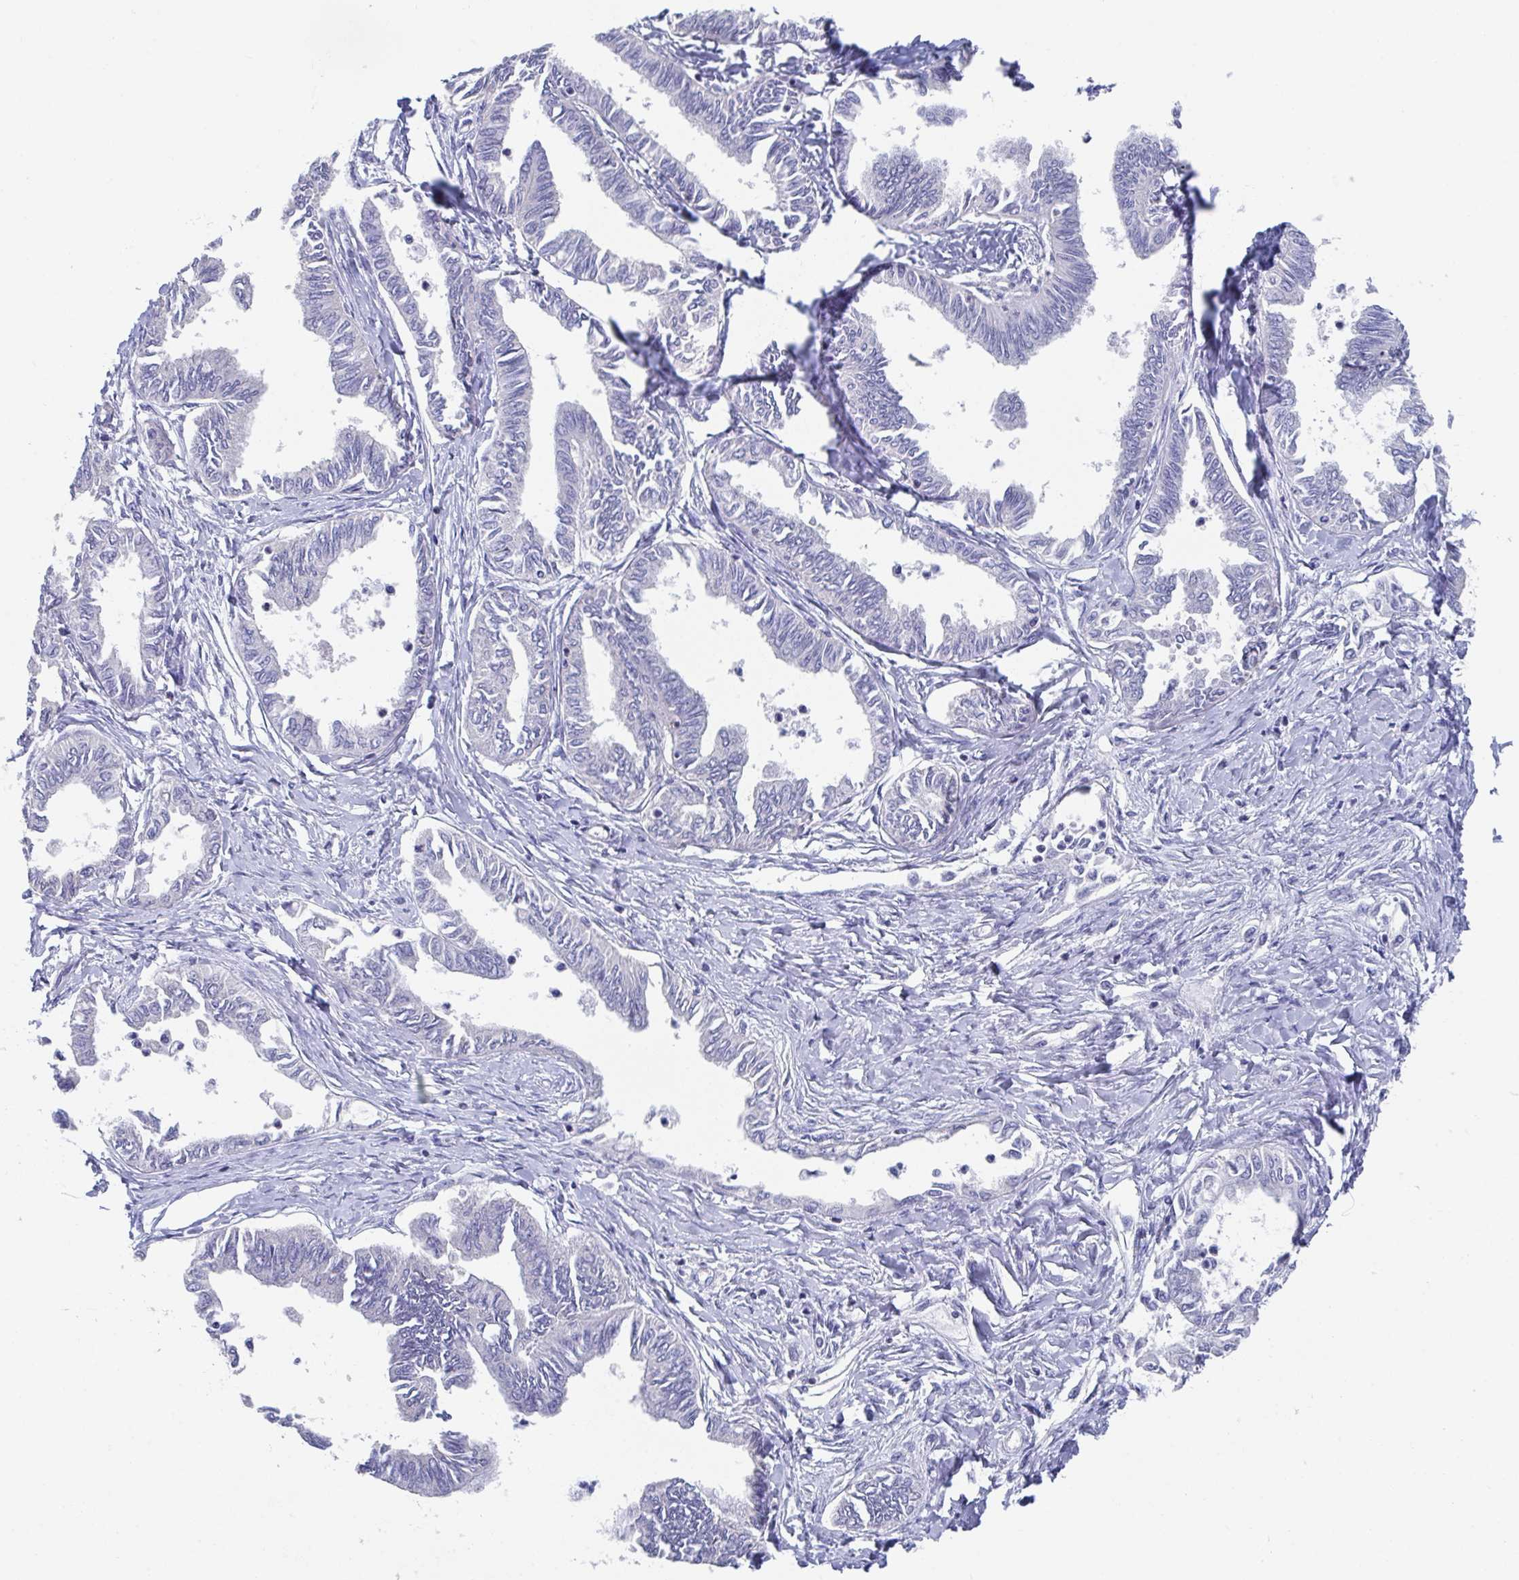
{"staining": {"intensity": "negative", "quantity": "none", "location": "none"}, "tissue": "ovarian cancer", "cell_type": "Tumor cells", "image_type": "cancer", "snomed": [{"axis": "morphology", "description": "Carcinoma, endometroid"}, {"axis": "topography", "description": "Ovary"}], "caption": "An image of human ovarian endometroid carcinoma is negative for staining in tumor cells.", "gene": "LRRC58", "patient": {"sex": "female", "age": 70}}